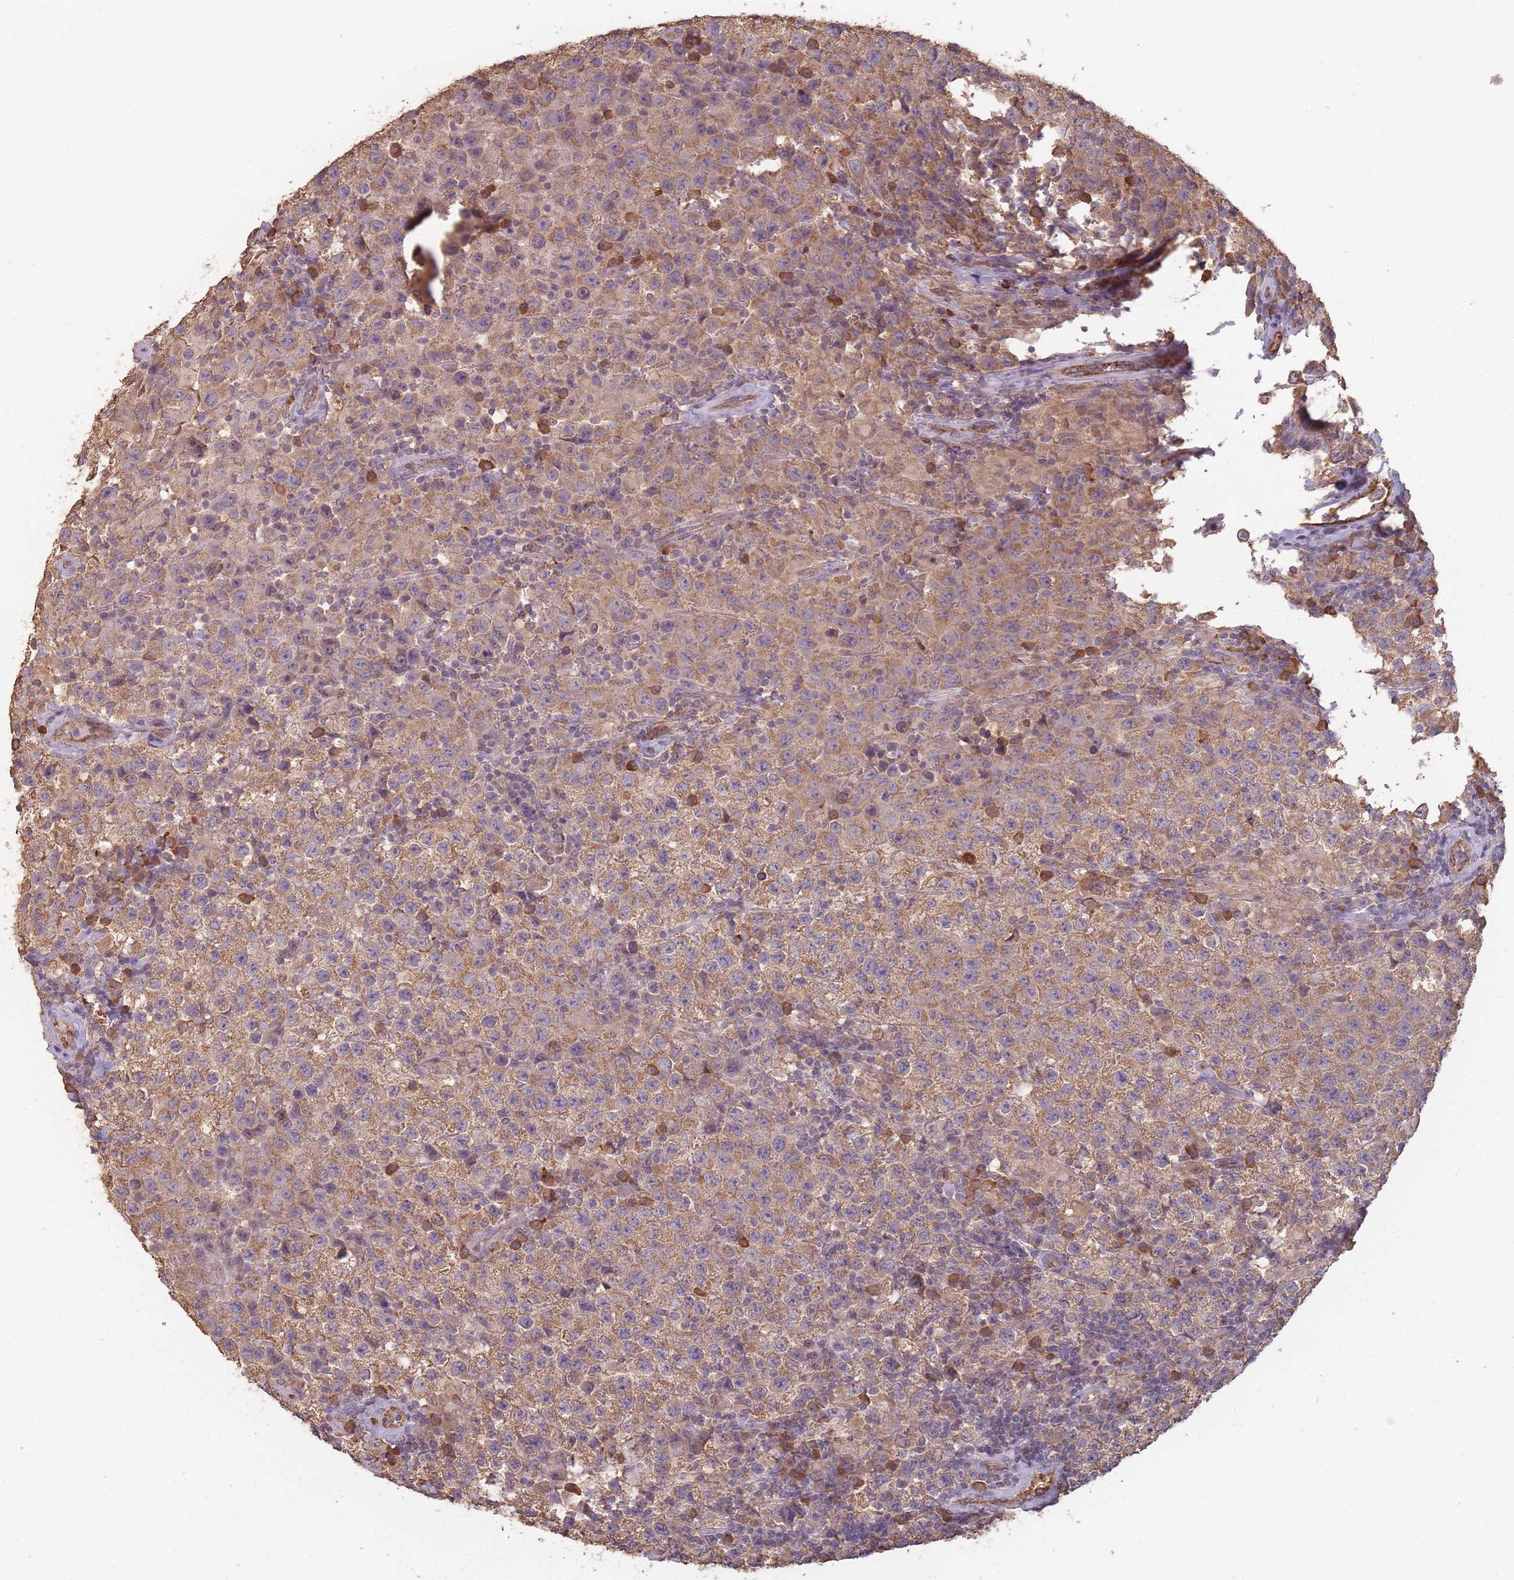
{"staining": {"intensity": "moderate", "quantity": ">75%", "location": "cytoplasmic/membranous"}, "tissue": "testis cancer", "cell_type": "Tumor cells", "image_type": "cancer", "snomed": [{"axis": "morphology", "description": "Seminoma, NOS"}, {"axis": "morphology", "description": "Carcinoma, Embryonal, NOS"}, {"axis": "topography", "description": "Testis"}], "caption": "Testis embryonal carcinoma tissue demonstrates moderate cytoplasmic/membranous positivity in about >75% of tumor cells", "gene": "SANBR", "patient": {"sex": "male", "age": 41}}